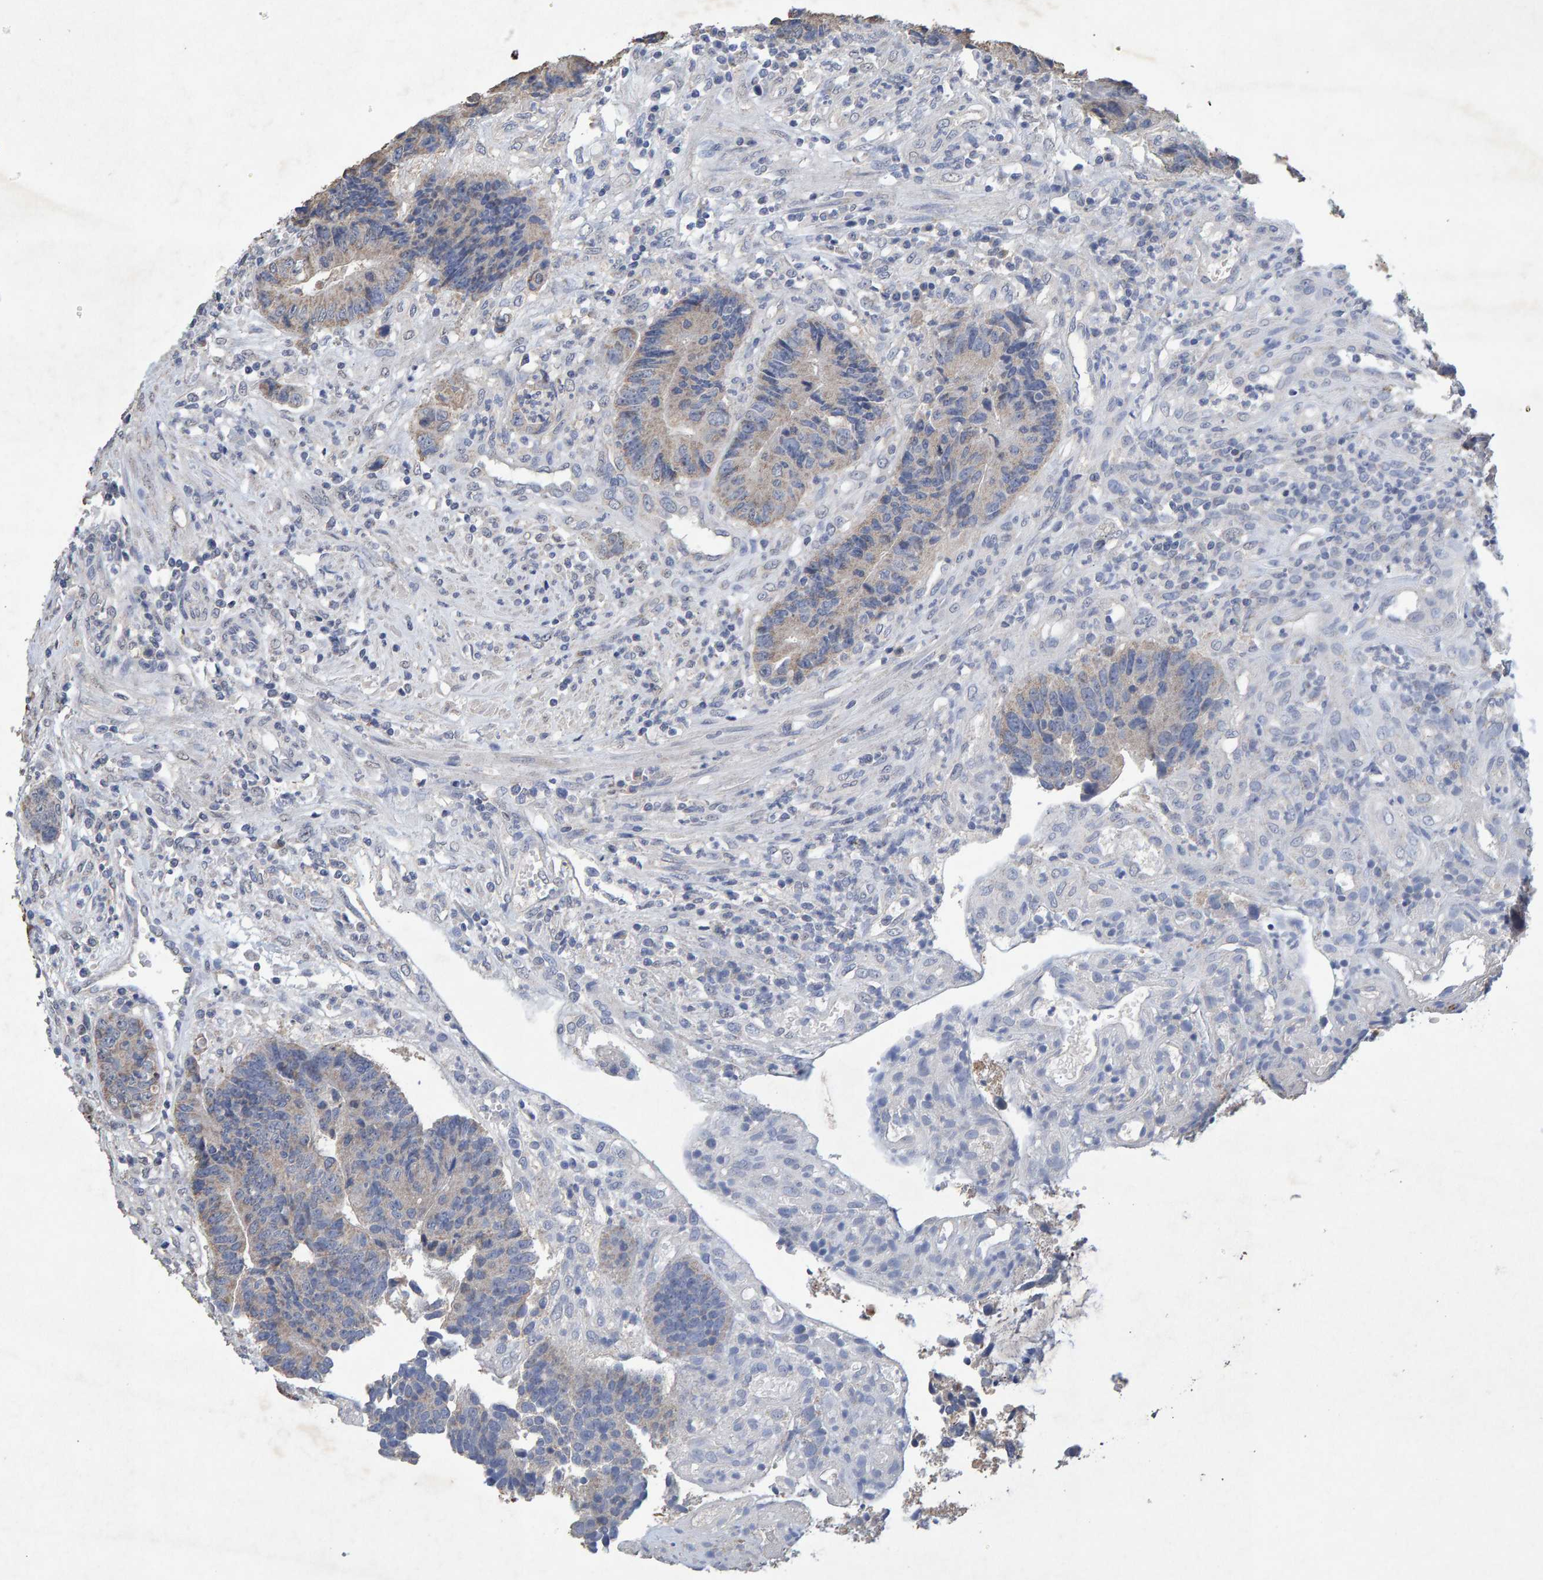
{"staining": {"intensity": "weak", "quantity": "<25%", "location": "cytoplasmic/membranous"}, "tissue": "colorectal cancer", "cell_type": "Tumor cells", "image_type": "cancer", "snomed": [{"axis": "morphology", "description": "Adenocarcinoma, NOS"}, {"axis": "topography", "description": "Rectum"}], "caption": "This is an immunohistochemistry (IHC) histopathology image of human colorectal cancer. There is no expression in tumor cells.", "gene": "CTH", "patient": {"sex": "male", "age": 84}}